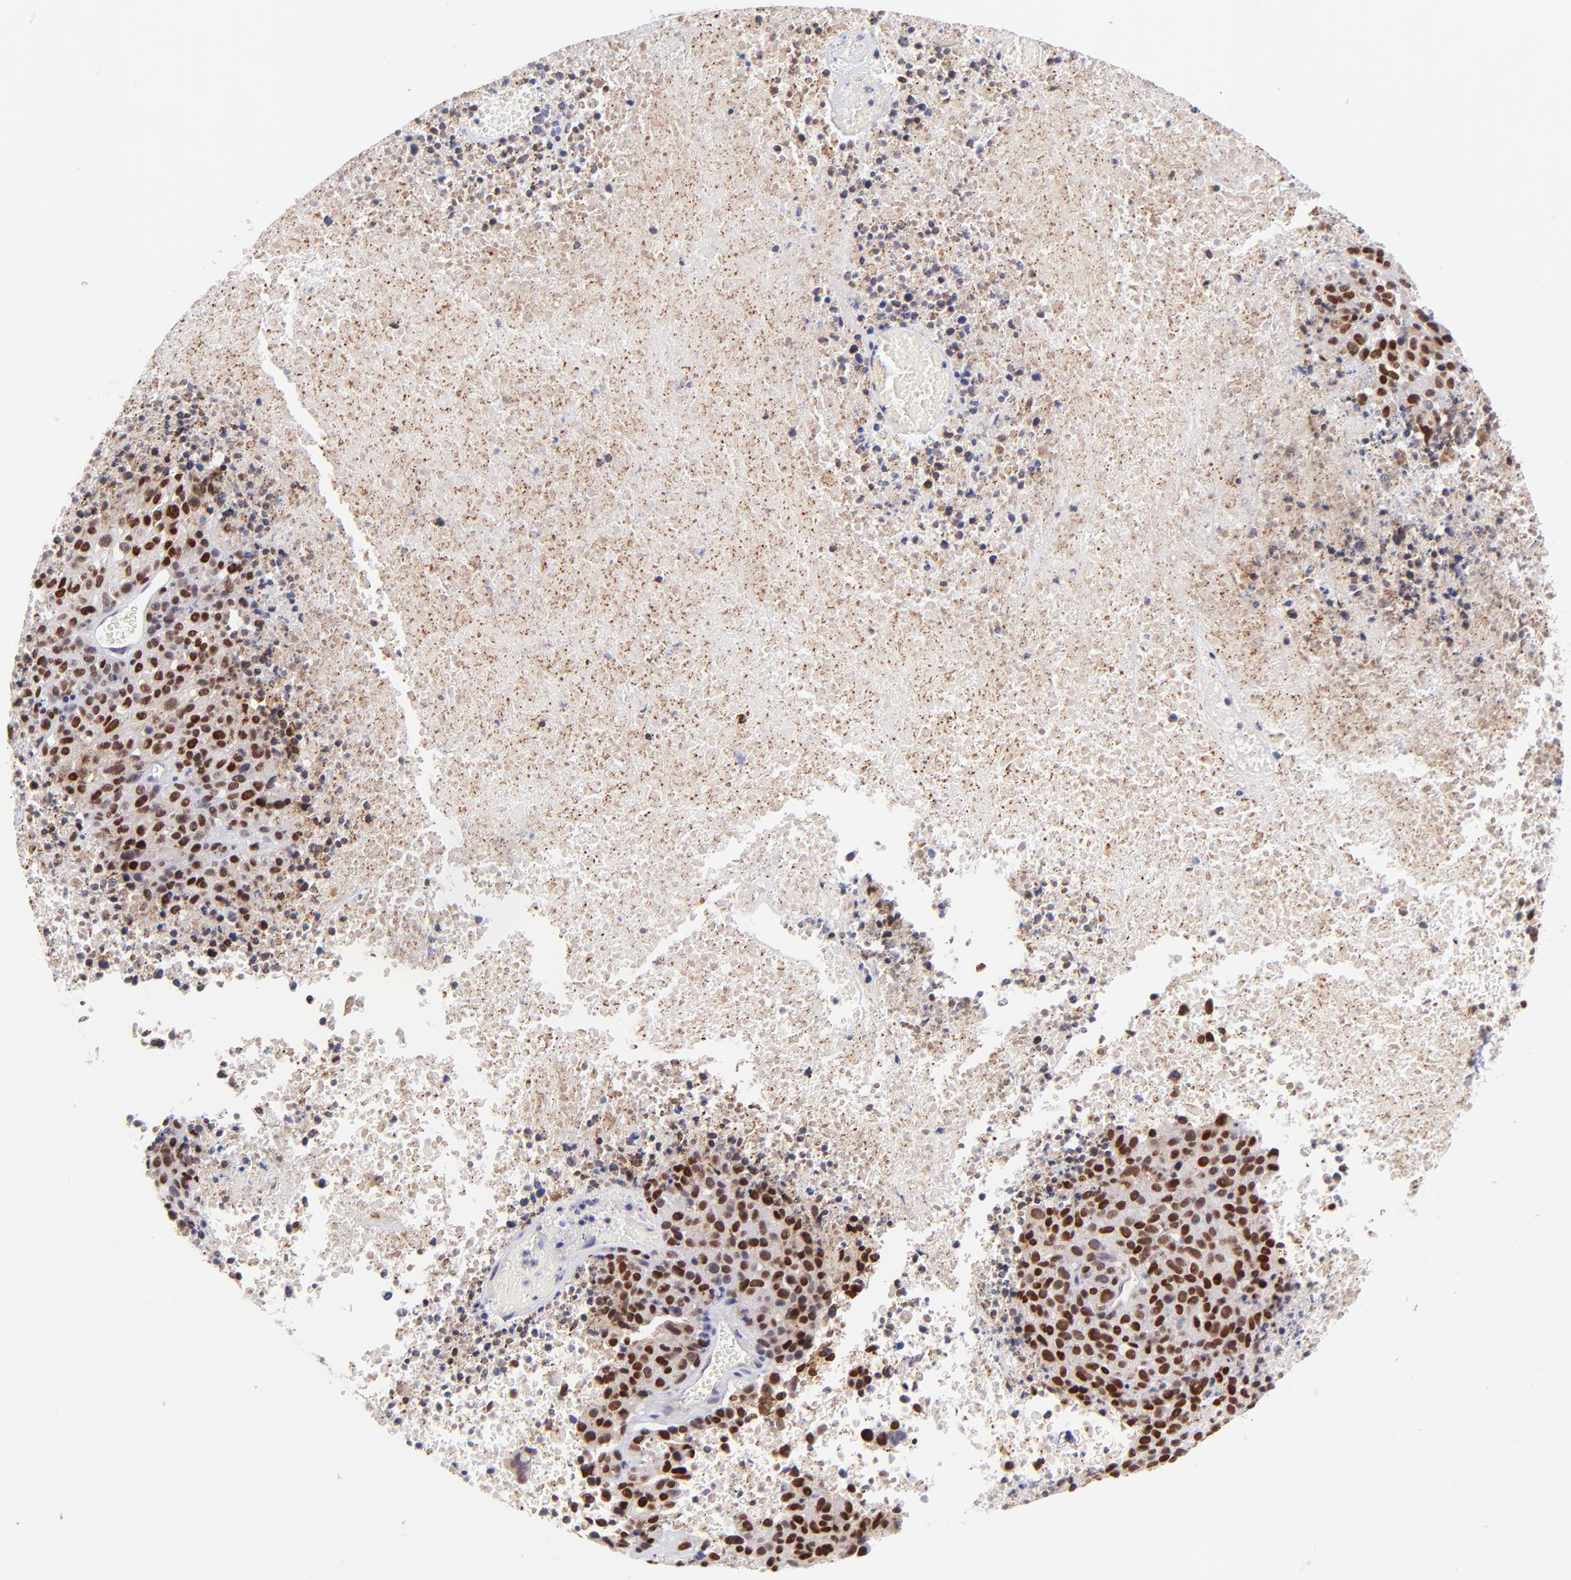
{"staining": {"intensity": "strong", "quantity": ">75%", "location": "nuclear"}, "tissue": "melanoma", "cell_type": "Tumor cells", "image_type": "cancer", "snomed": [{"axis": "morphology", "description": "Malignant melanoma, Metastatic site"}, {"axis": "topography", "description": "Cerebral cortex"}], "caption": "IHC micrograph of neoplastic tissue: human melanoma stained using immunohistochemistry (IHC) demonstrates high levels of strong protein expression localized specifically in the nuclear of tumor cells, appearing as a nuclear brown color.", "gene": "SOX6", "patient": {"sex": "female", "age": 52}}